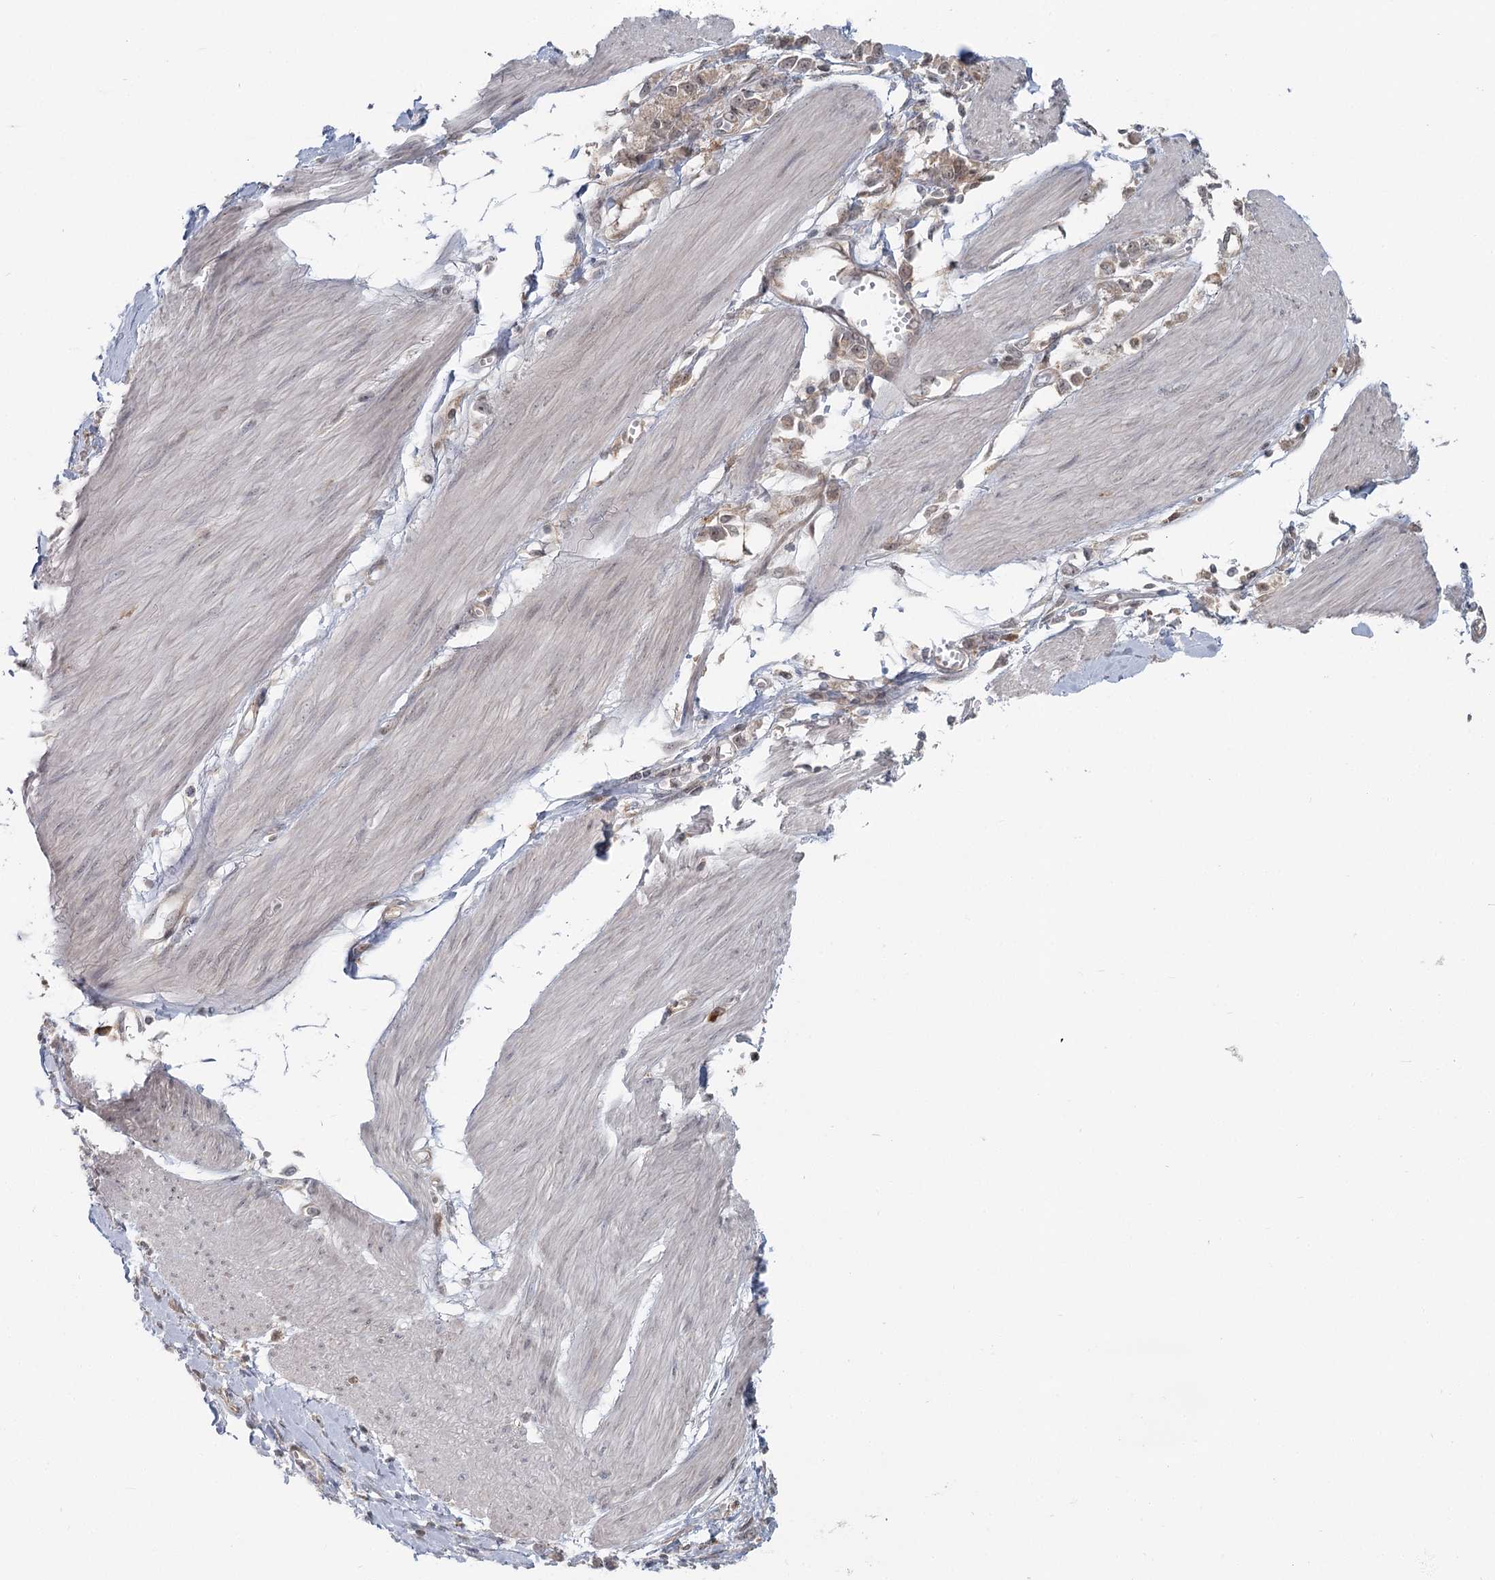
{"staining": {"intensity": "weak", "quantity": ">75%", "location": "cytoplasmic/membranous,nuclear"}, "tissue": "stomach cancer", "cell_type": "Tumor cells", "image_type": "cancer", "snomed": [{"axis": "morphology", "description": "Adenocarcinoma, NOS"}, {"axis": "topography", "description": "Stomach"}], "caption": "Immunohistochemistry (IHC) of stomach adenocarcinoma displays low levels of weak cytoplasmic/membranous and nuclear positivity in approximately >75% of tumor cells.", "gene": "THNSL1", "patient": {"sex": "female", "age": 76}}